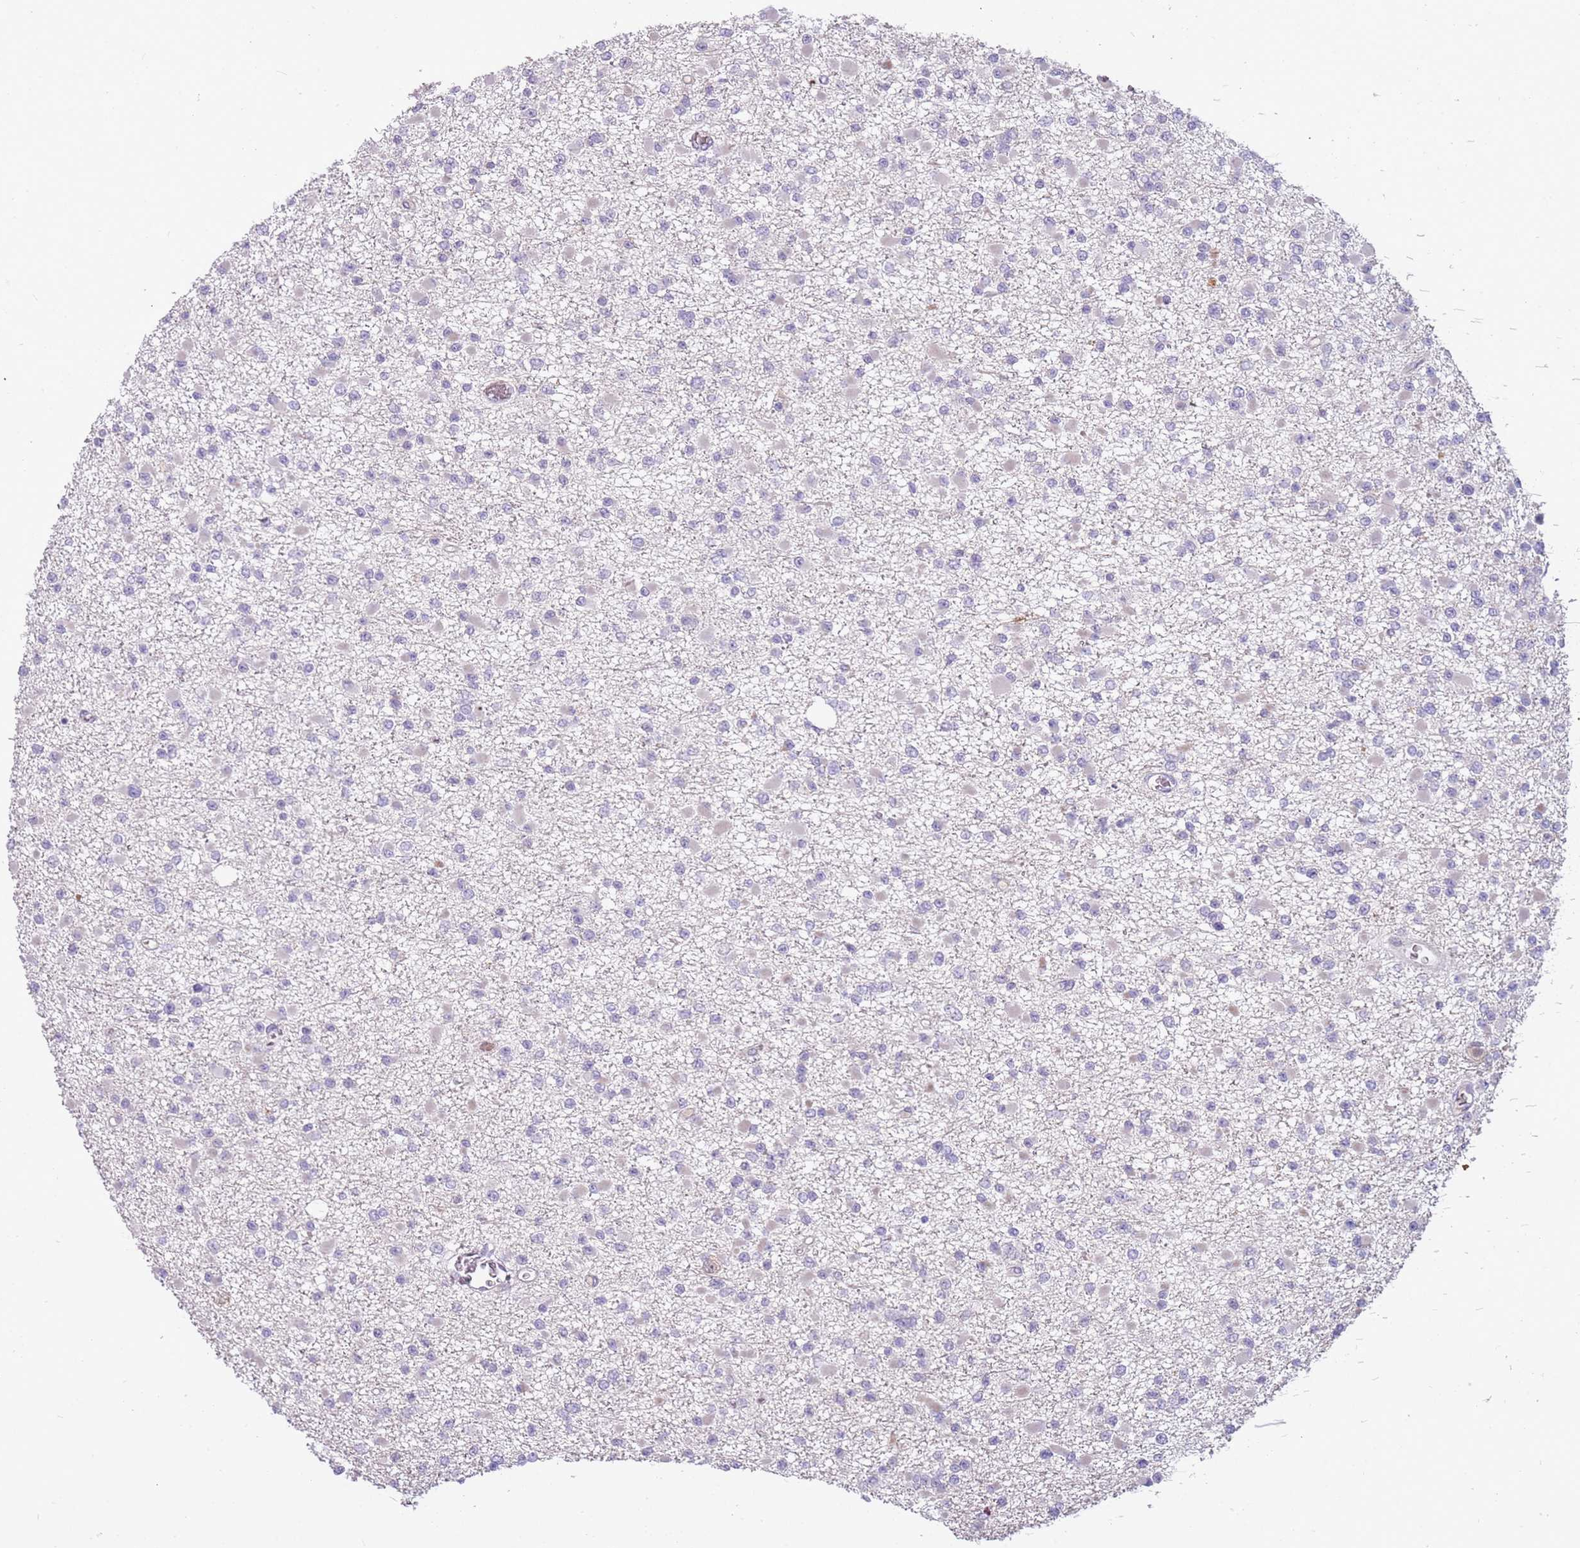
{"staining": {"intensity": "negative", "quantity": "none", "location": "none"}, "tissue": "glioma", "cell_type": "Tumor cells", "image_type": "cancer", "snomed": [{"axis": "morphology", "description": "Glioma, malignant, Low grade"}, {"axis": "topography", "description": "Brain"}], "caption": "A high-resolution micrograph shows immunohistochemistry staining of malignant low-grade glioma, which displays no significant expression in tumor cells.", "gene": "ARHGAP5", "patient": {"sex": "female", "age": 22}}